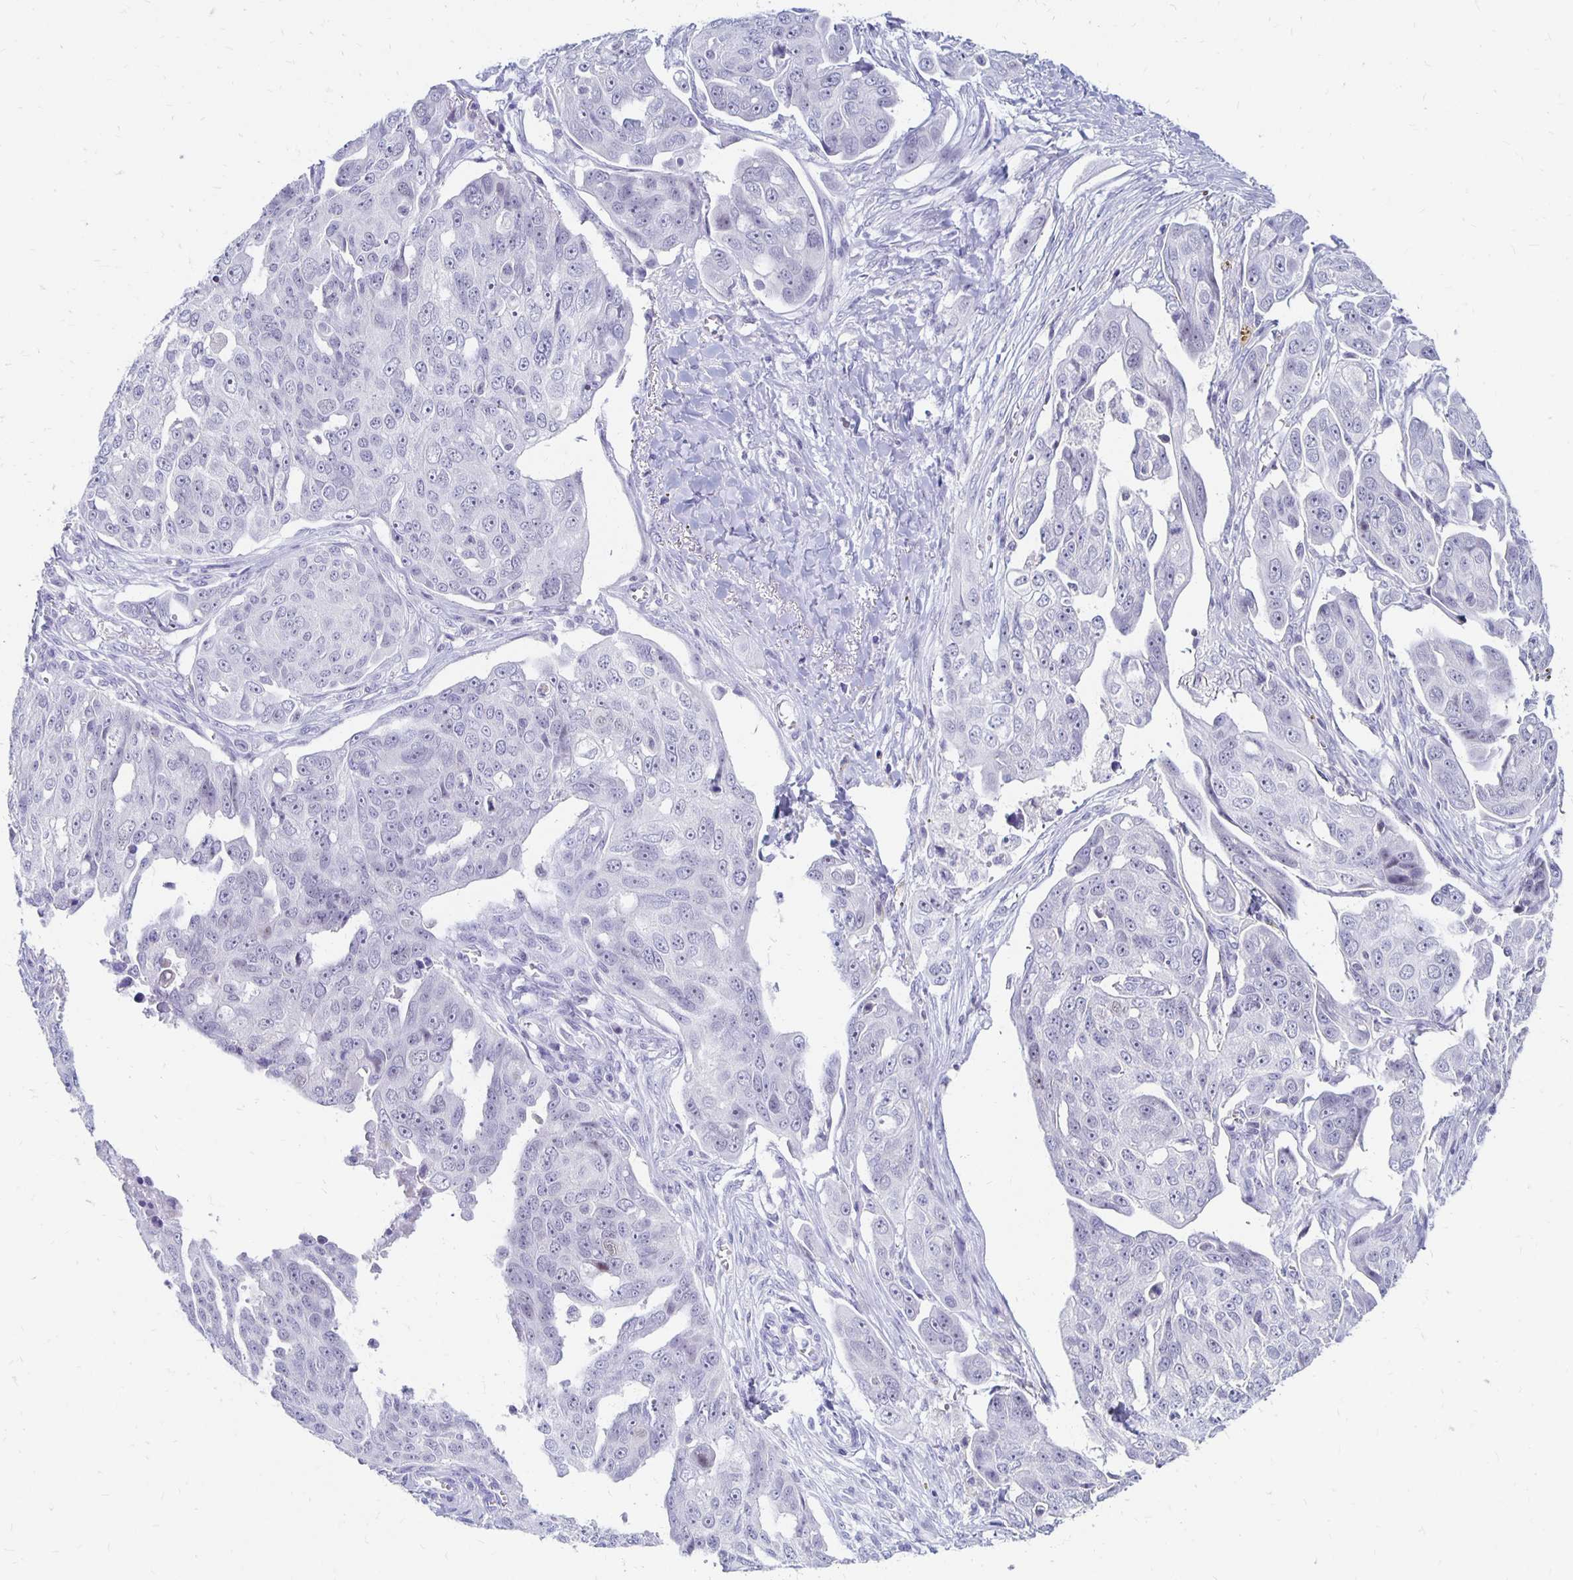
{"staining": {"intensity": "negative", "quantity": "none", "location": "none"}, "tissue": "ovarian cancer", "cell_type": "Tumor cells", "image_type": "cancer", "snomed": [{"axis": "morphology", "description": "Carcinoma, endometroid"}, {"axis": "topography", "description": "Ovary"}], "caption": "IHC of ovarian endometroid carcinoma demonstrates no positivity in tumor cells. (DAB IHC visualized using brightfield microscopy, high magnification).", "gene": "SYT2", "patient": {"sex": "female", "age": 70}}